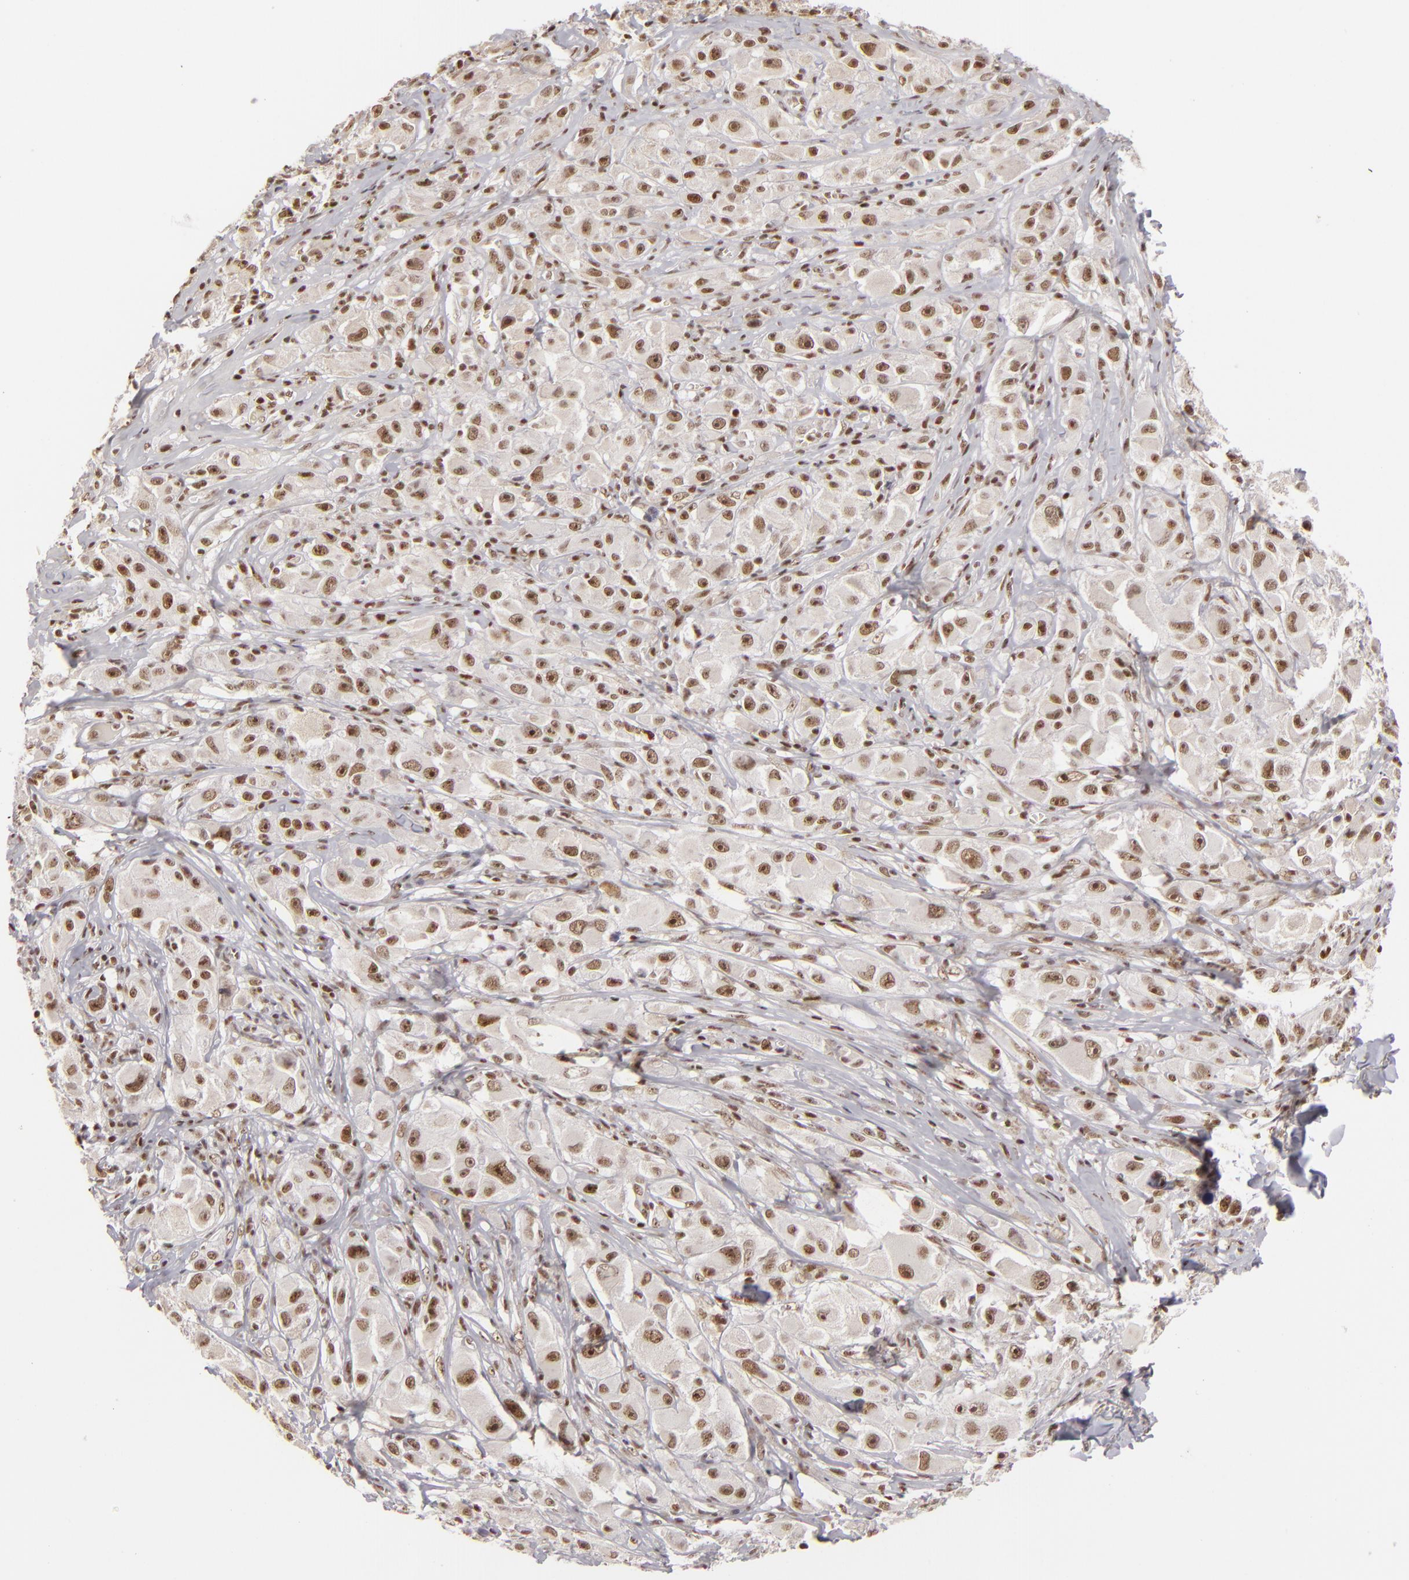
{"staining": {"intensity": "strong", "quantity": ">75%", "location": "nuclear"}, "tissue": "melanoma", "cell_type": "Tumor cells", "image_type": "cancer", "snomed": [{"axis": "morphology", "description": "Malignant melanoma, NOS"}, {"axis": "topography", "description": "Skin"}], "caption": "Melanoma stained with a brown dye shows strong nuclear positive expression in about >75% of tumor cells.", "gene": "DAXX", "patient": {"sex": "male", "age": 56}}